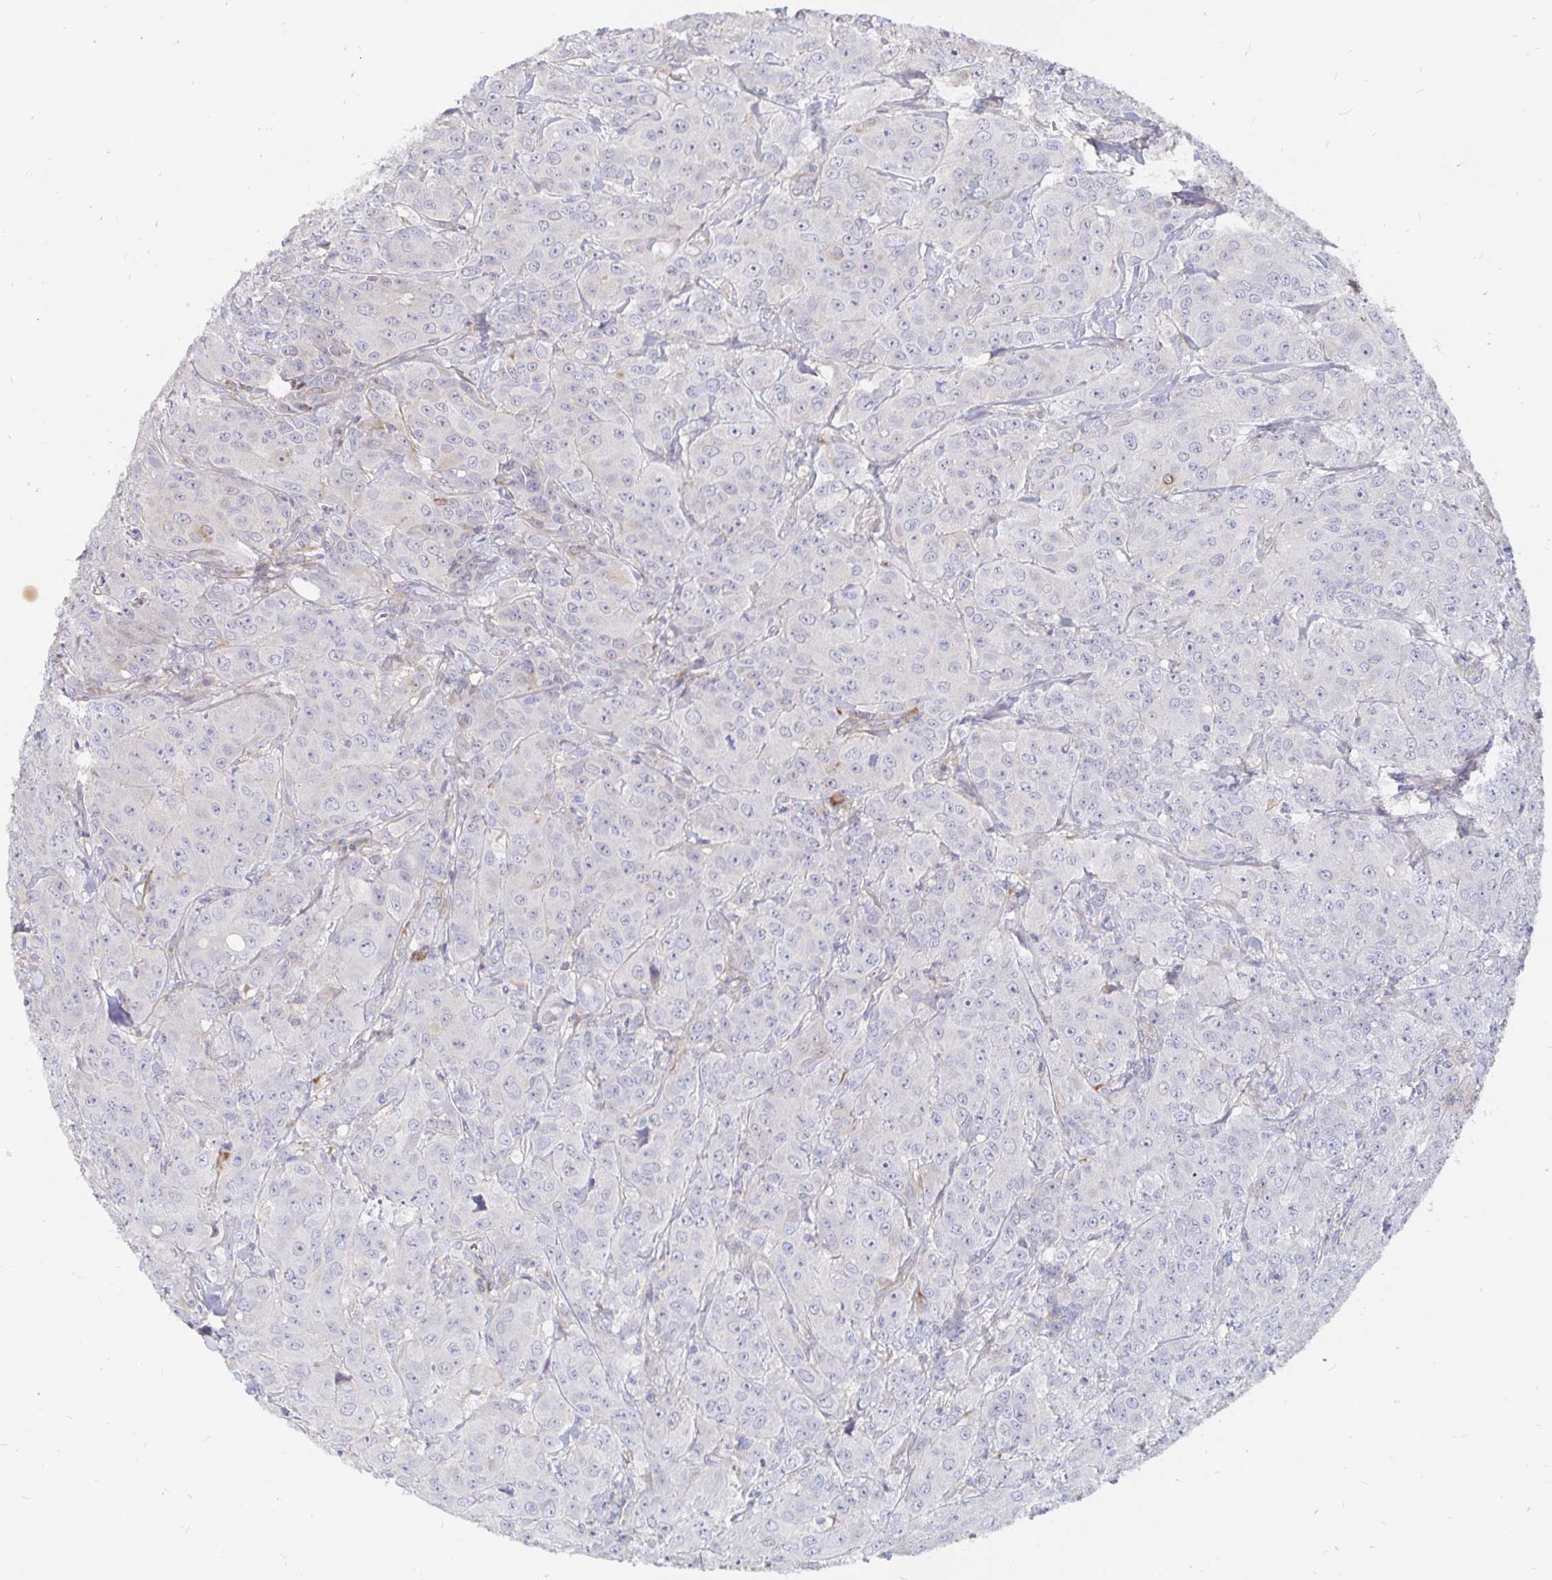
{"staining": {"intensity": "negative", "quantity": "none", "location": "none"}, "tissue": "breast cancer", "cell_type": "Tumor cells", "image_type": "cancer", "snomed": [{"axis": "morphology", "description": "Normal tissue, NOS"}, {"axis": "morphology", "description": "Duct carcinoma"}, {"axis": "topography", "description": "Breast"}], "caption": "An immunohistochemistry (IHC) histopathology image of invasive ductal carcinoma (breast) is shown. There is no staining in tumor cells of invasive ductal carcinoma (breast).", "gene": "KCTD19", "patient": {"sex": "female", "age": 43}}